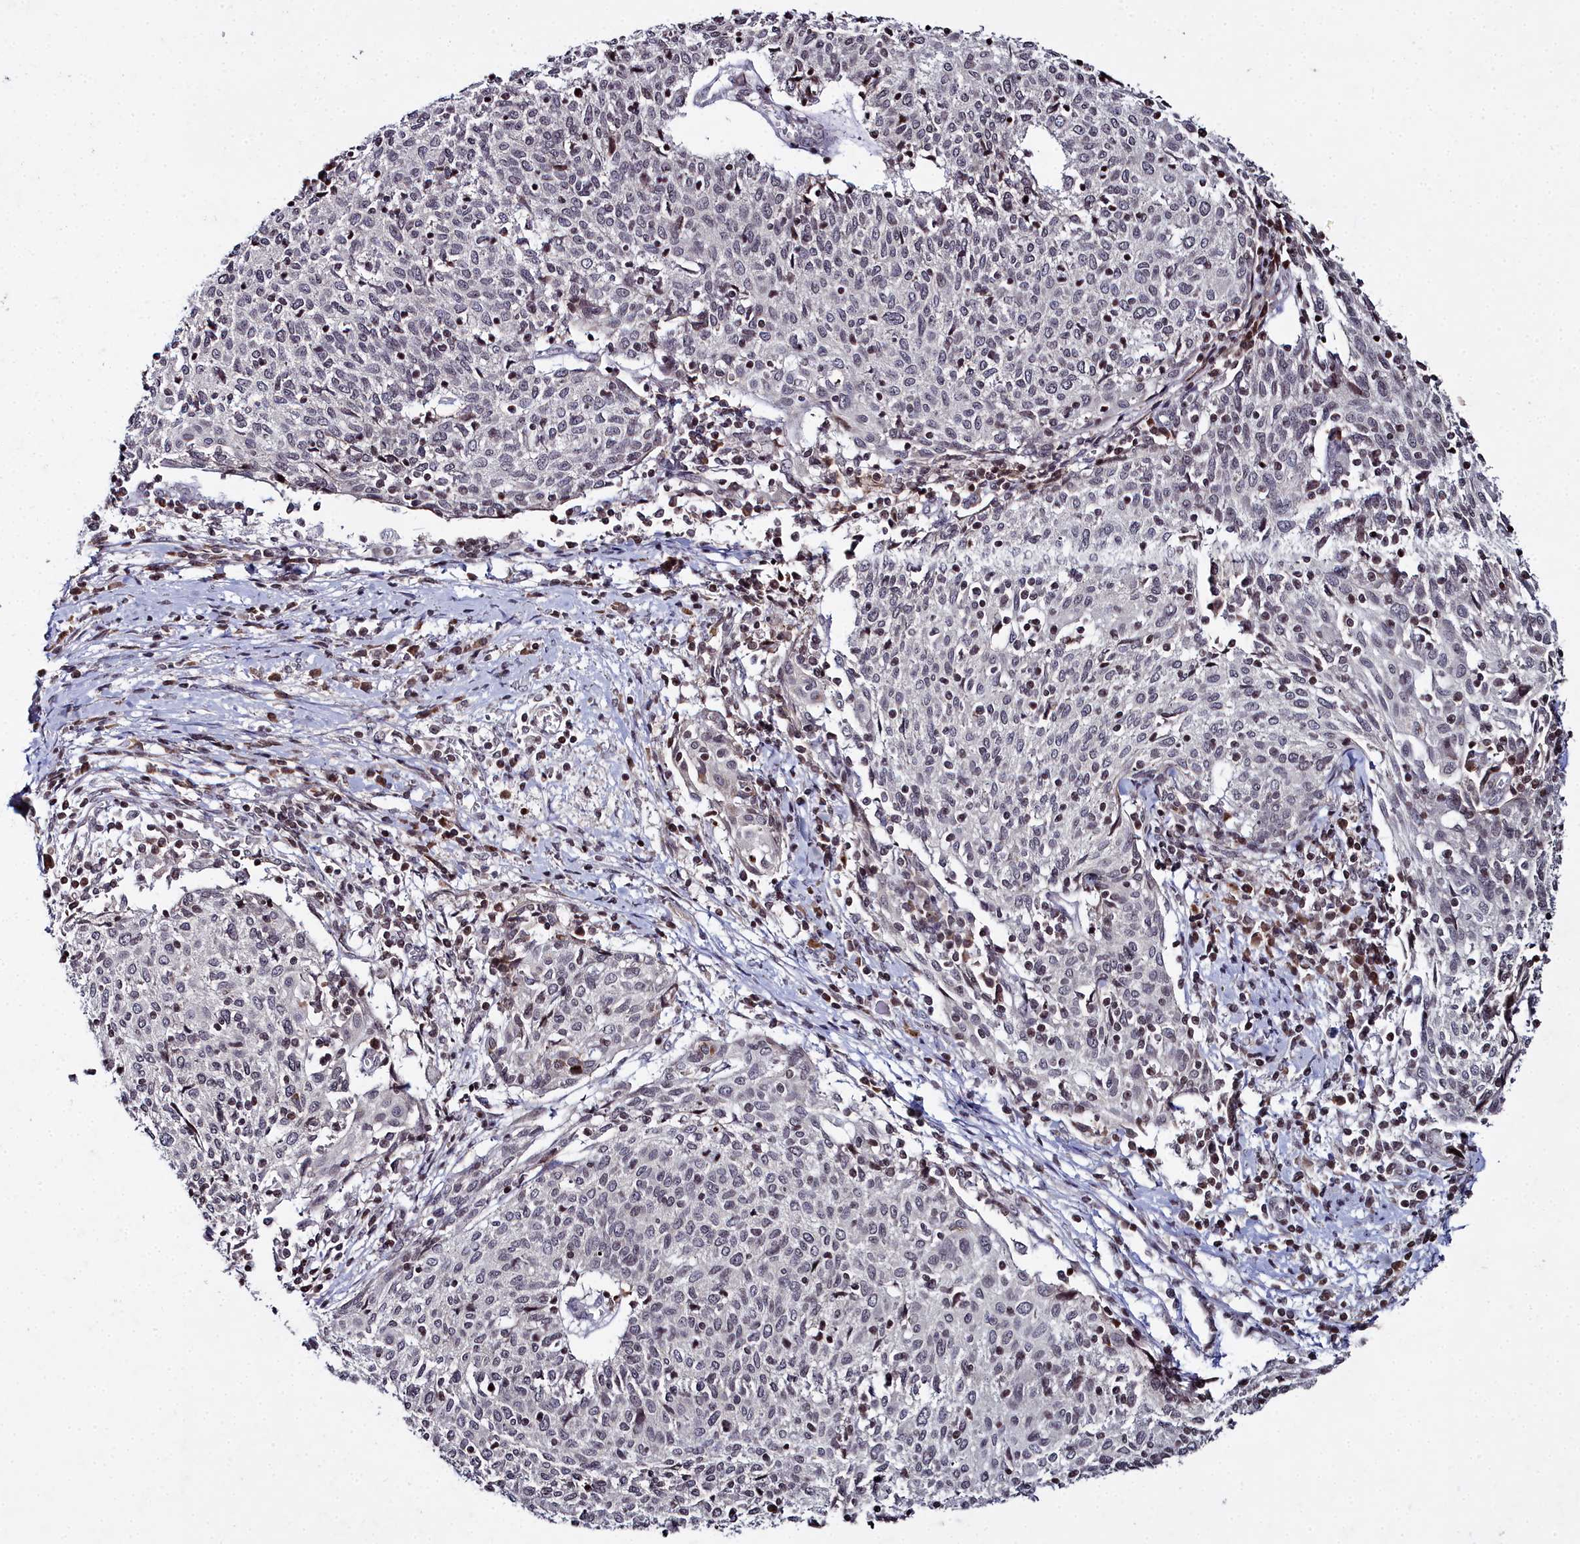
{"staining": {"intensity": "negative", "quantity": "none", "location": "none"}, "tissue": "cervical cancer", "cell_type": "Tumor cells", "image_type": "cancer", "snomed": [{"axis": "morphology", "description": "Squamous cell carcinoma, NOS"}, {"axis": "topography", "description": "Cervix"}], "caption": "The IHC photomicrograph has no significant positivity in tumor cells of squamous cell carcinoma (cervical) tissue. (Stains: DAB IHC with hematoxylin counter stain, Microscopy: brightfield microscopy at high magnification).", "gene": "FZD4", "patient": {"sex": "female", "age": 52}}